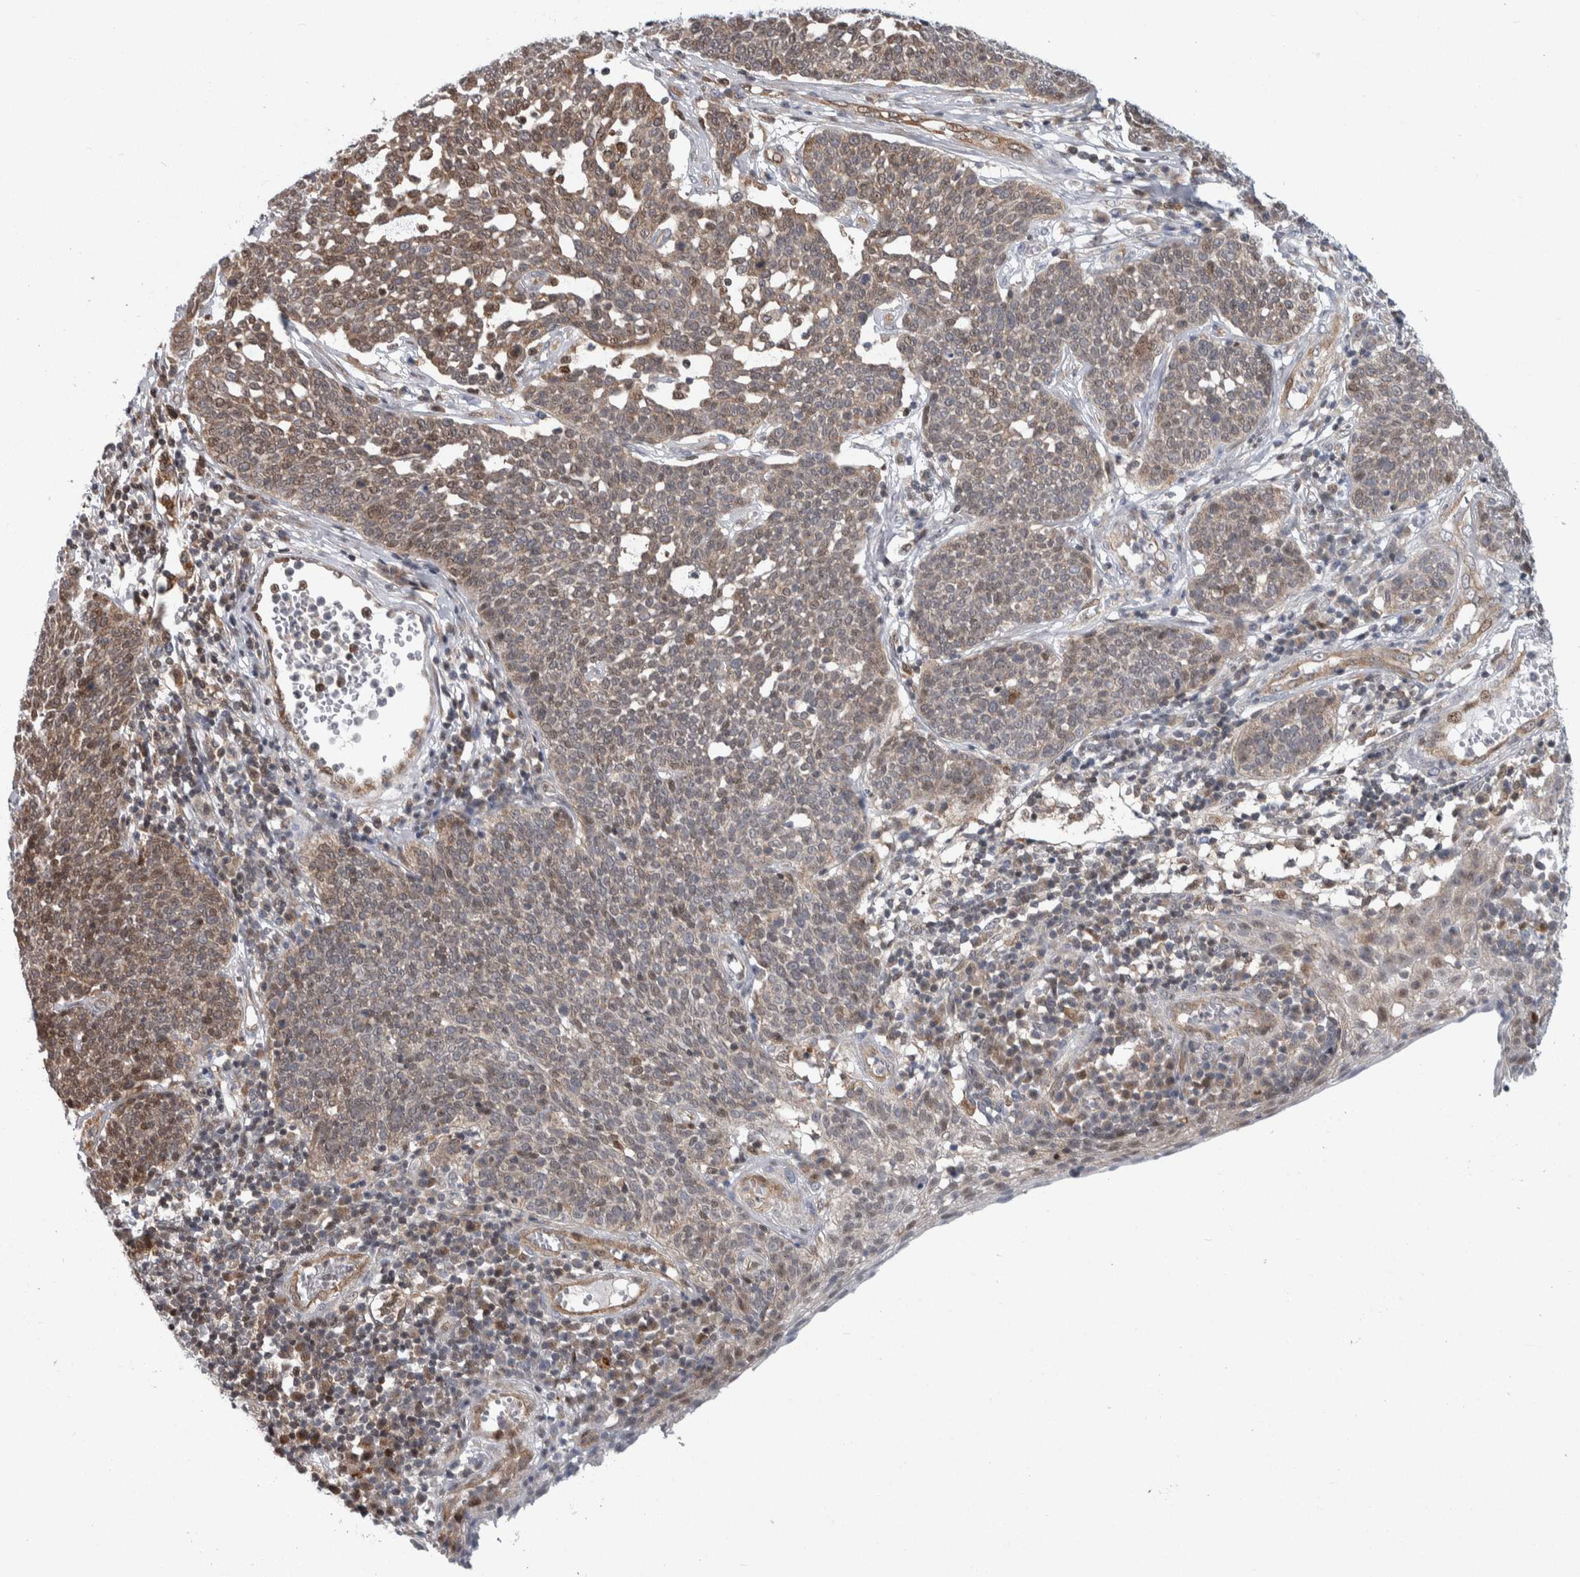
{"staining": {"intensity": "weak", "quantity": "25%-75%", "location": "cytoplasmic/membranous"}, "tissue": "cervical cancer", "cell_type": "Tumor cells", "image_type": "cancer", "snomed": [{"axis": "morphology", "description": "Squamous cell carcinoma, NOS"}, {"axis": "topography", "description": "Cervix"}], "caption": "Cervical cancer (squamous cell carcinoma) stained with immunohistochemistry shows weak cytoplasmic/membranous expression in about 25%-75% of tumor cells.", "gene": "PTPA", "patient": {"sex": "female", "age": 34}}